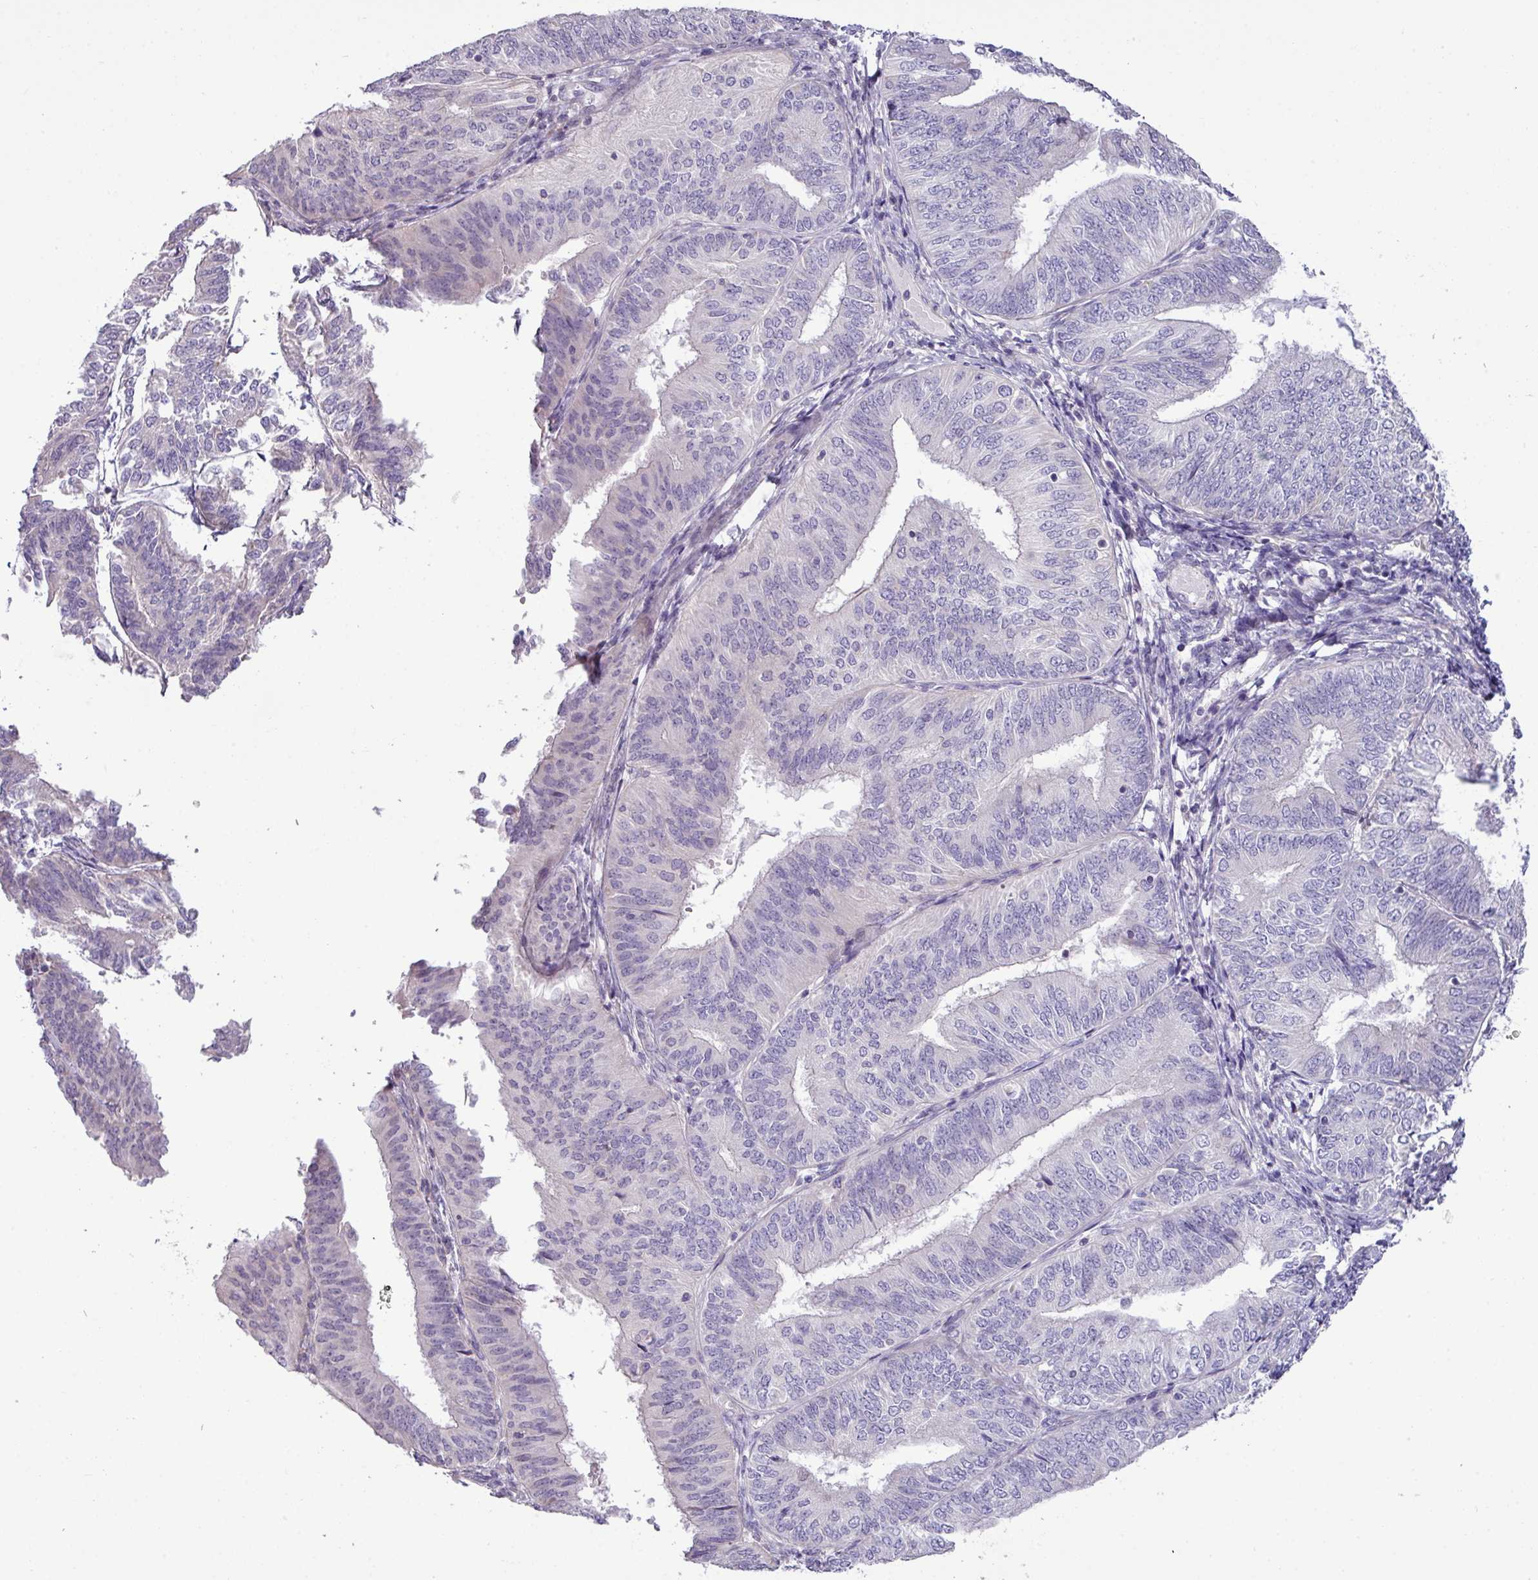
{"staining": {"intensity": "negative", "quantity": "none", "location": "none"}, "tissue": "endometrial cancer", "cell_type": "Tumor cells", "image_type": "cancer", "snomed": [{"axis": "morphology", "description": "Adenocarcinoma, NOS"}, {"axis": "topography", "description": "Endometrium"}], "caption": "The photomicrograph displays no significant expression in tumor cells of adenocarcinoma (endometrial). Nuclei are stained in blue.", "gene": "IRGC", "patient": {"sex": "female", "age": 58}}